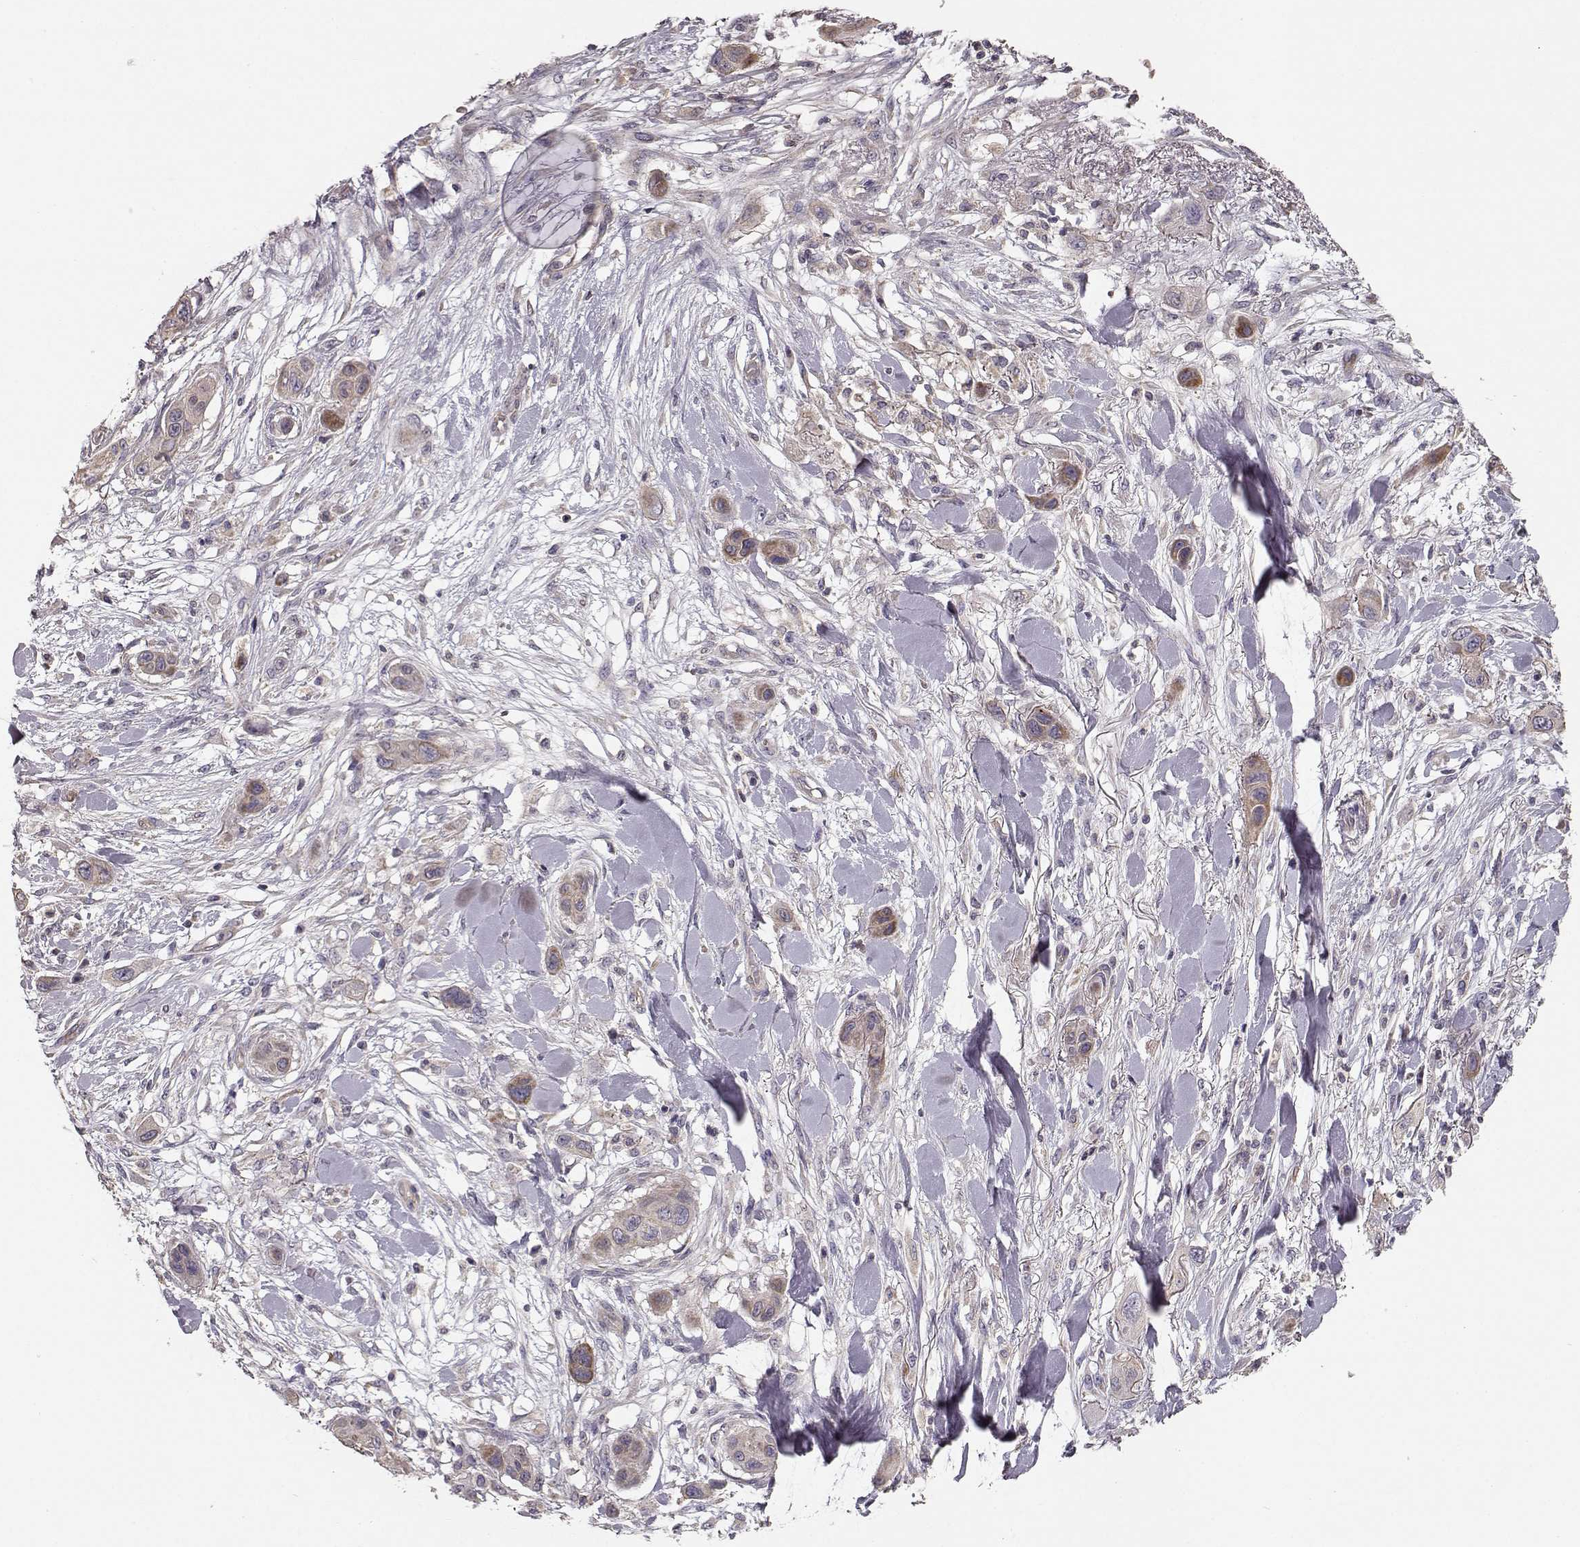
{"staining": {"intensity": "weak", "quantity": ">75%", "location": "cytoplasmic/membranous"}, "tissue": "skin cancer", "cell_type": "Tumor cells", "image_type": "cancer", "snomed": [{"axis": "morphology", "description": "Squamous cell carcinoma, NOS"}, {"axis": "topography", "description": "Skin"}], "caption": "The micrograph shows staining of squamous cell carcinoma (skin), revealing weak cytoplasmic/membranous protein expression (brown color) within tumor cells.", "gene": "ERBB3", "patient": {"sex": "male", "age": 79}}